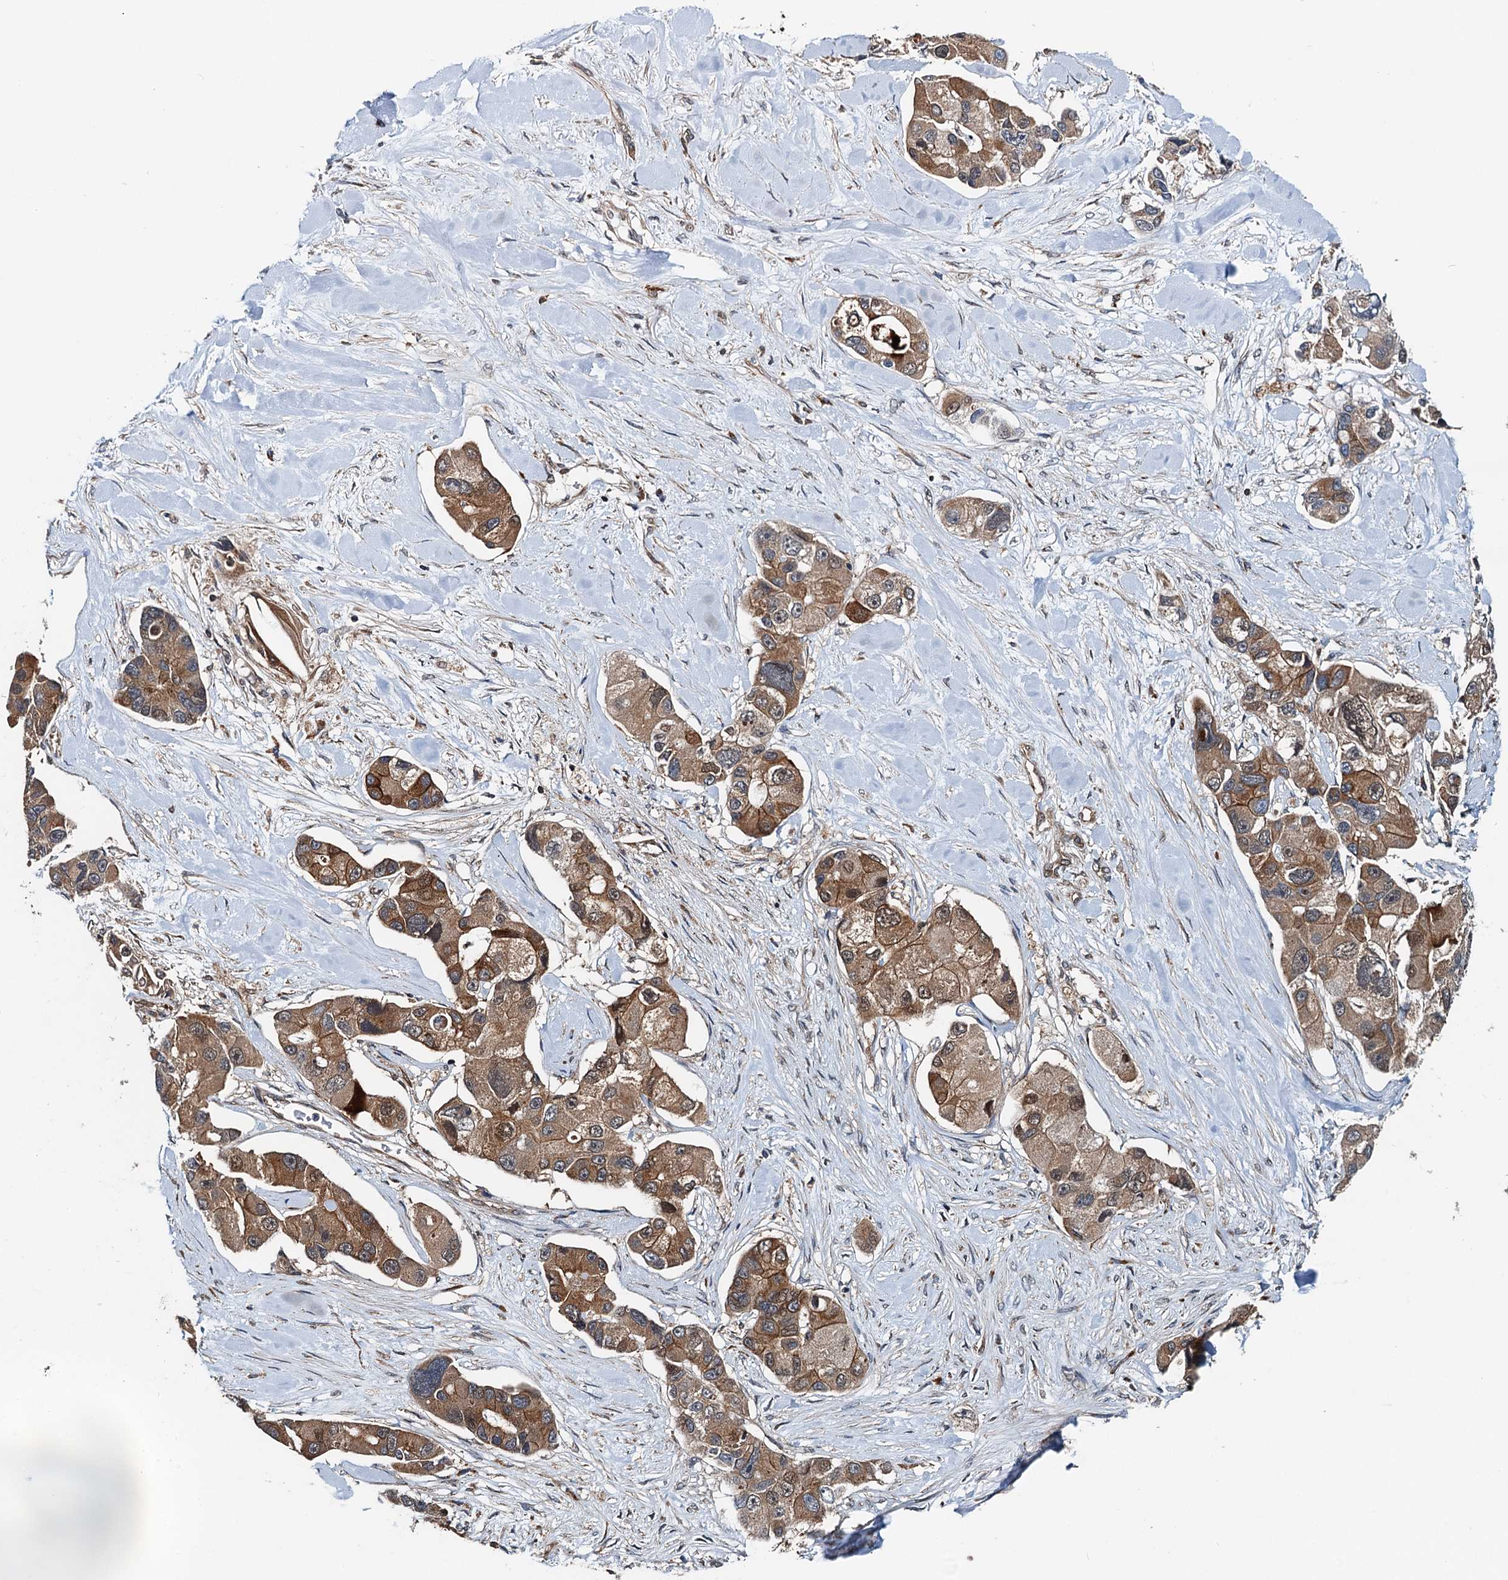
{"staining": {"intensity": "moderate", "quantity": ">75%", "location": "cytoplasmic/membranous"}, "tissue": "lung cancer", "cell_type": "Tumor cells", "image_type": "cancer", "snomed": [{"axis": "morphology", "description": "Adenocarcinoma, NOS"}, {"axis": "topography", "description": "Lung"}], "caption": "Immunohistochemistry image of human lung adenocarcinoma stained for a protein (brown), which shows medium levels of moderate cytoplasmic/membranous expression in approximately >75% of tumor cells.", "gene": "AAGAB", "patient": {"sex": "female", "age": 54}}